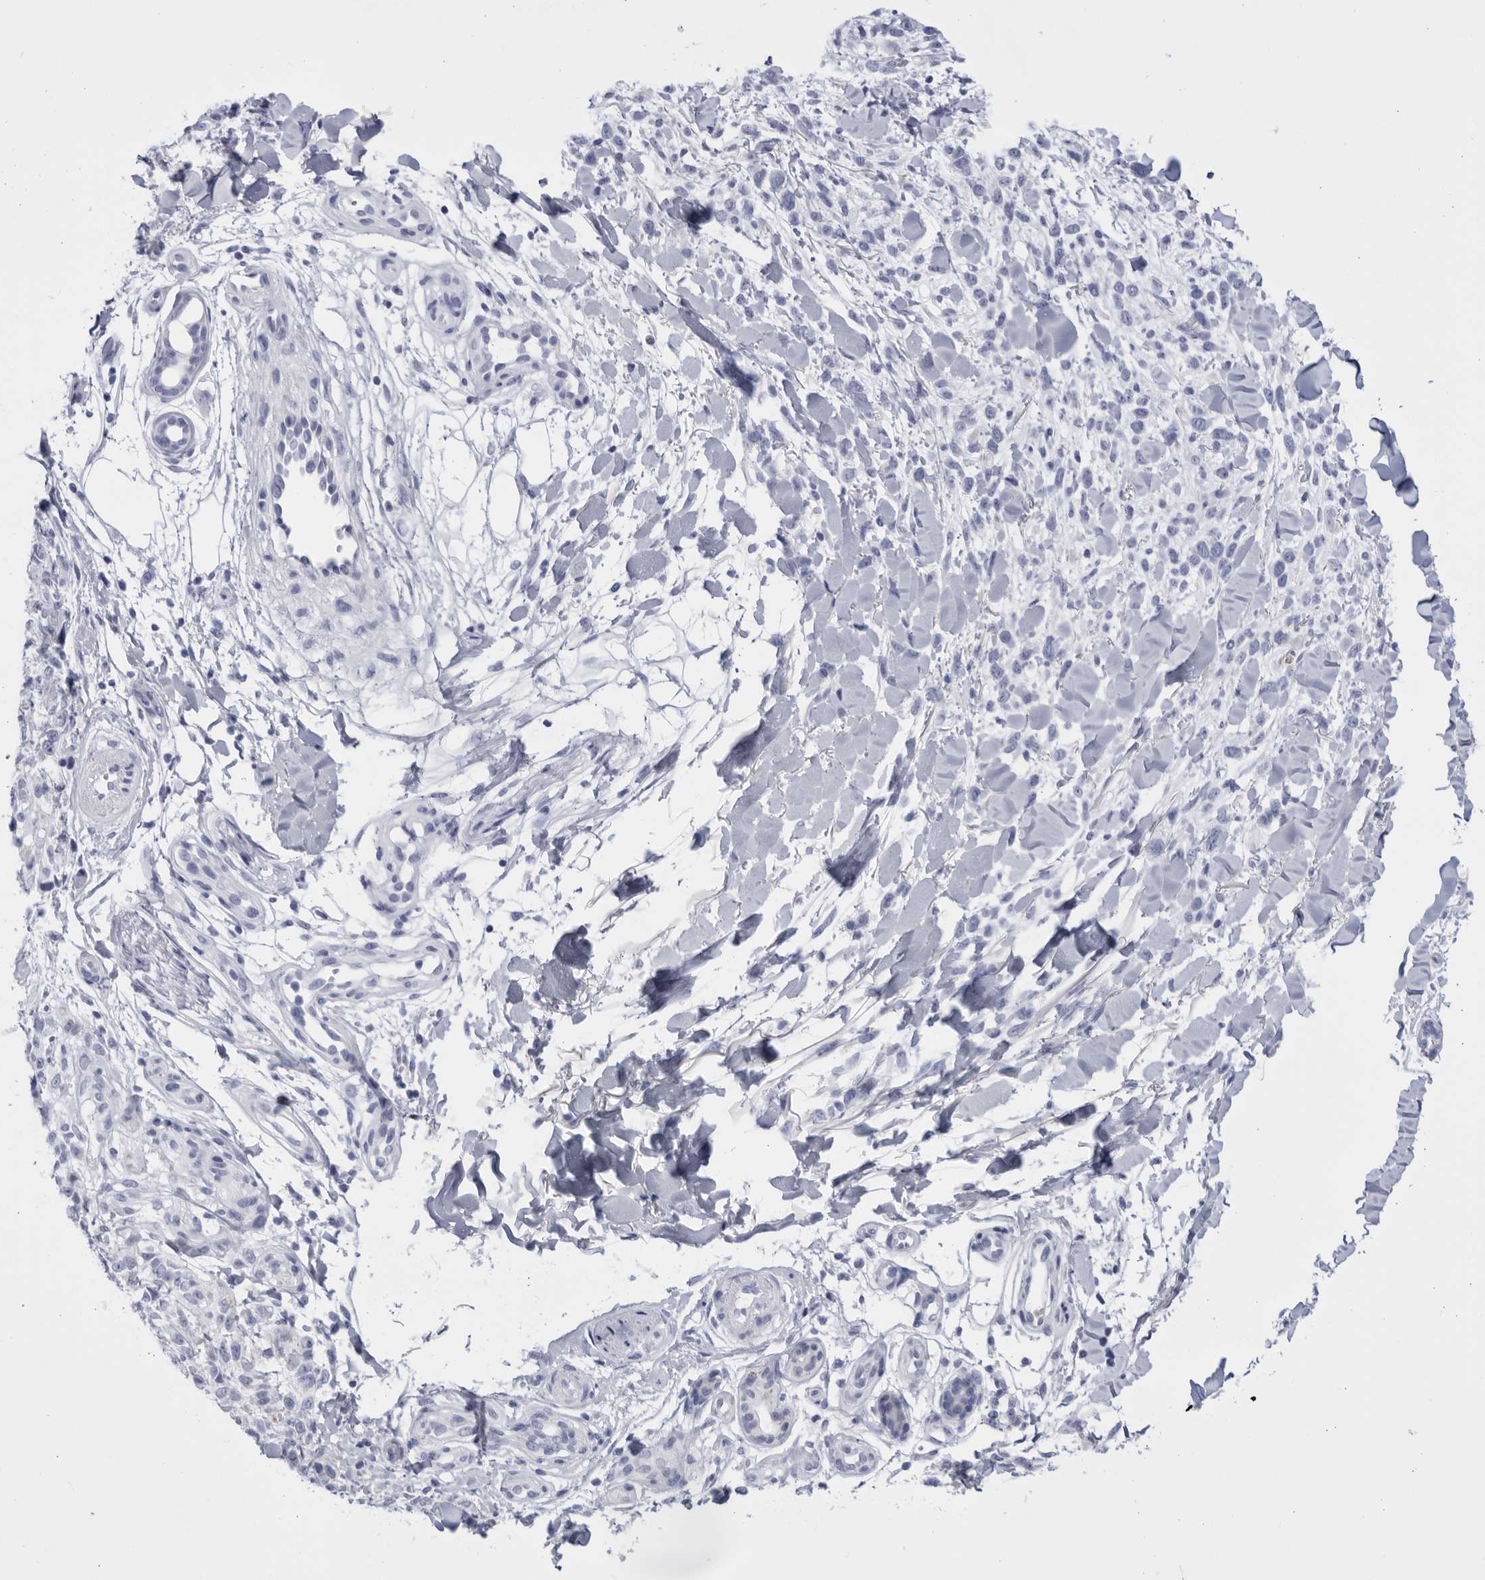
{"staining": {"intensity": "negative", "quantity": "none", "location": "none"}, "tissue": "melanoma", "cell_type": "Tumor cells", "image_type": "cancer", "snomed": [{"axis": "morphology", "description": "Malignant melanoma, Metastatic site"}, {"axis": "topography", "description": "Skin"}], "caption": "Tumor cells are negative for brown protein staining in melanoma.", "gene": "CCDC181", "patient": {"sex": "female", "age": 72}}